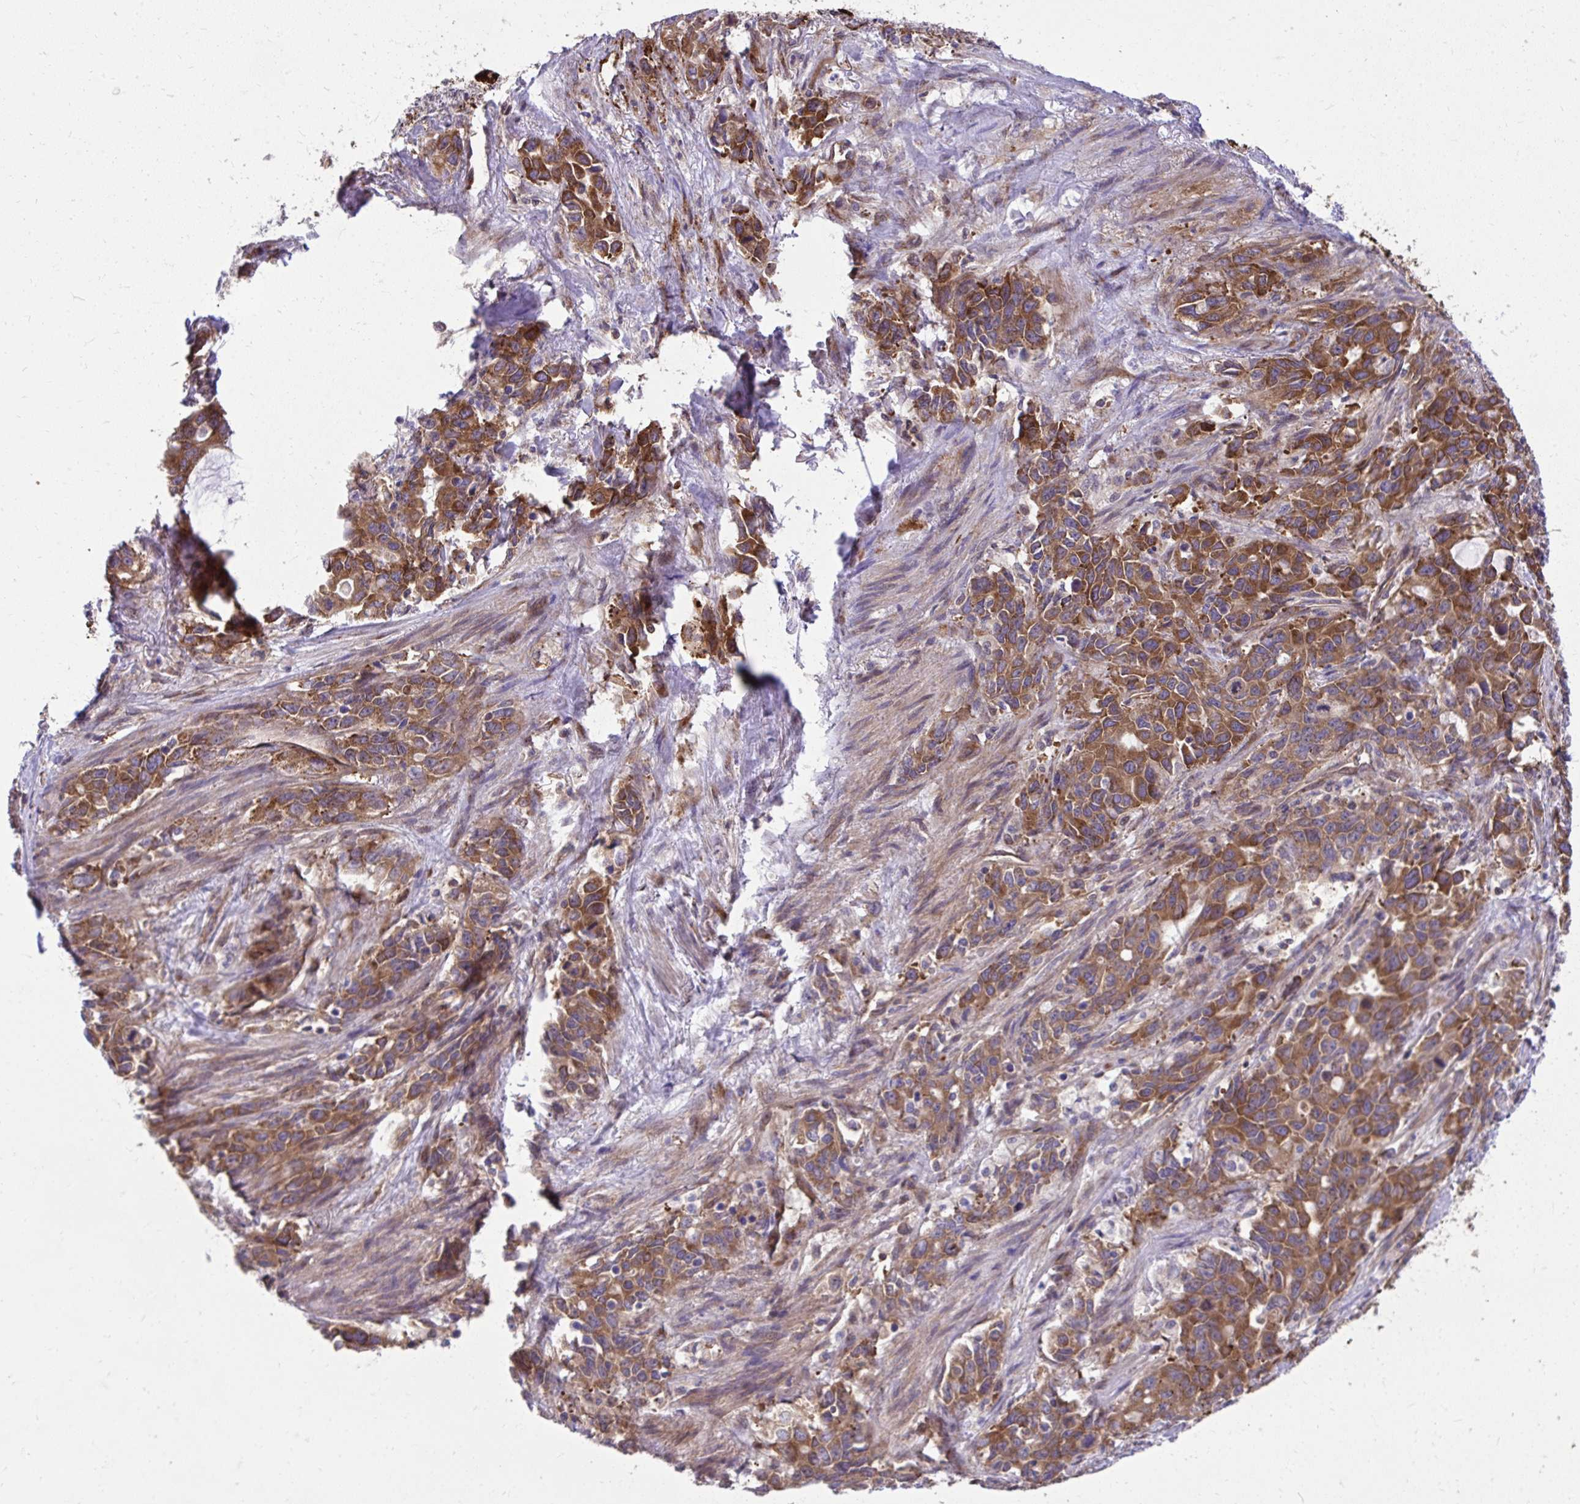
{"staining": {"intensity": "moderate", "quantity": ">75%", "location": "cytoplasmic/membranous"}, "tissue": "stomach cancer", "cell_type": "Tumor cells", "image_type": "cancer", "snomed": [{"axis": "morphology", "description": "Adenocarcinoma, NOS"}, {"axis": "topography", "description": "Stomach, upper"}], "caption": "Adenocarcinoma (stomach) was stained to show a protein in brown. There is medium levels of moderate cytoplasmic/membranous expression in about >75% of tumor cells. (Stains: DAB in brown, nuclei in blue, Microscopy: brightfield microscopy at high magnification).", "gene": "NMNAT3", "patient": {"sex": "male", "age": 85}}